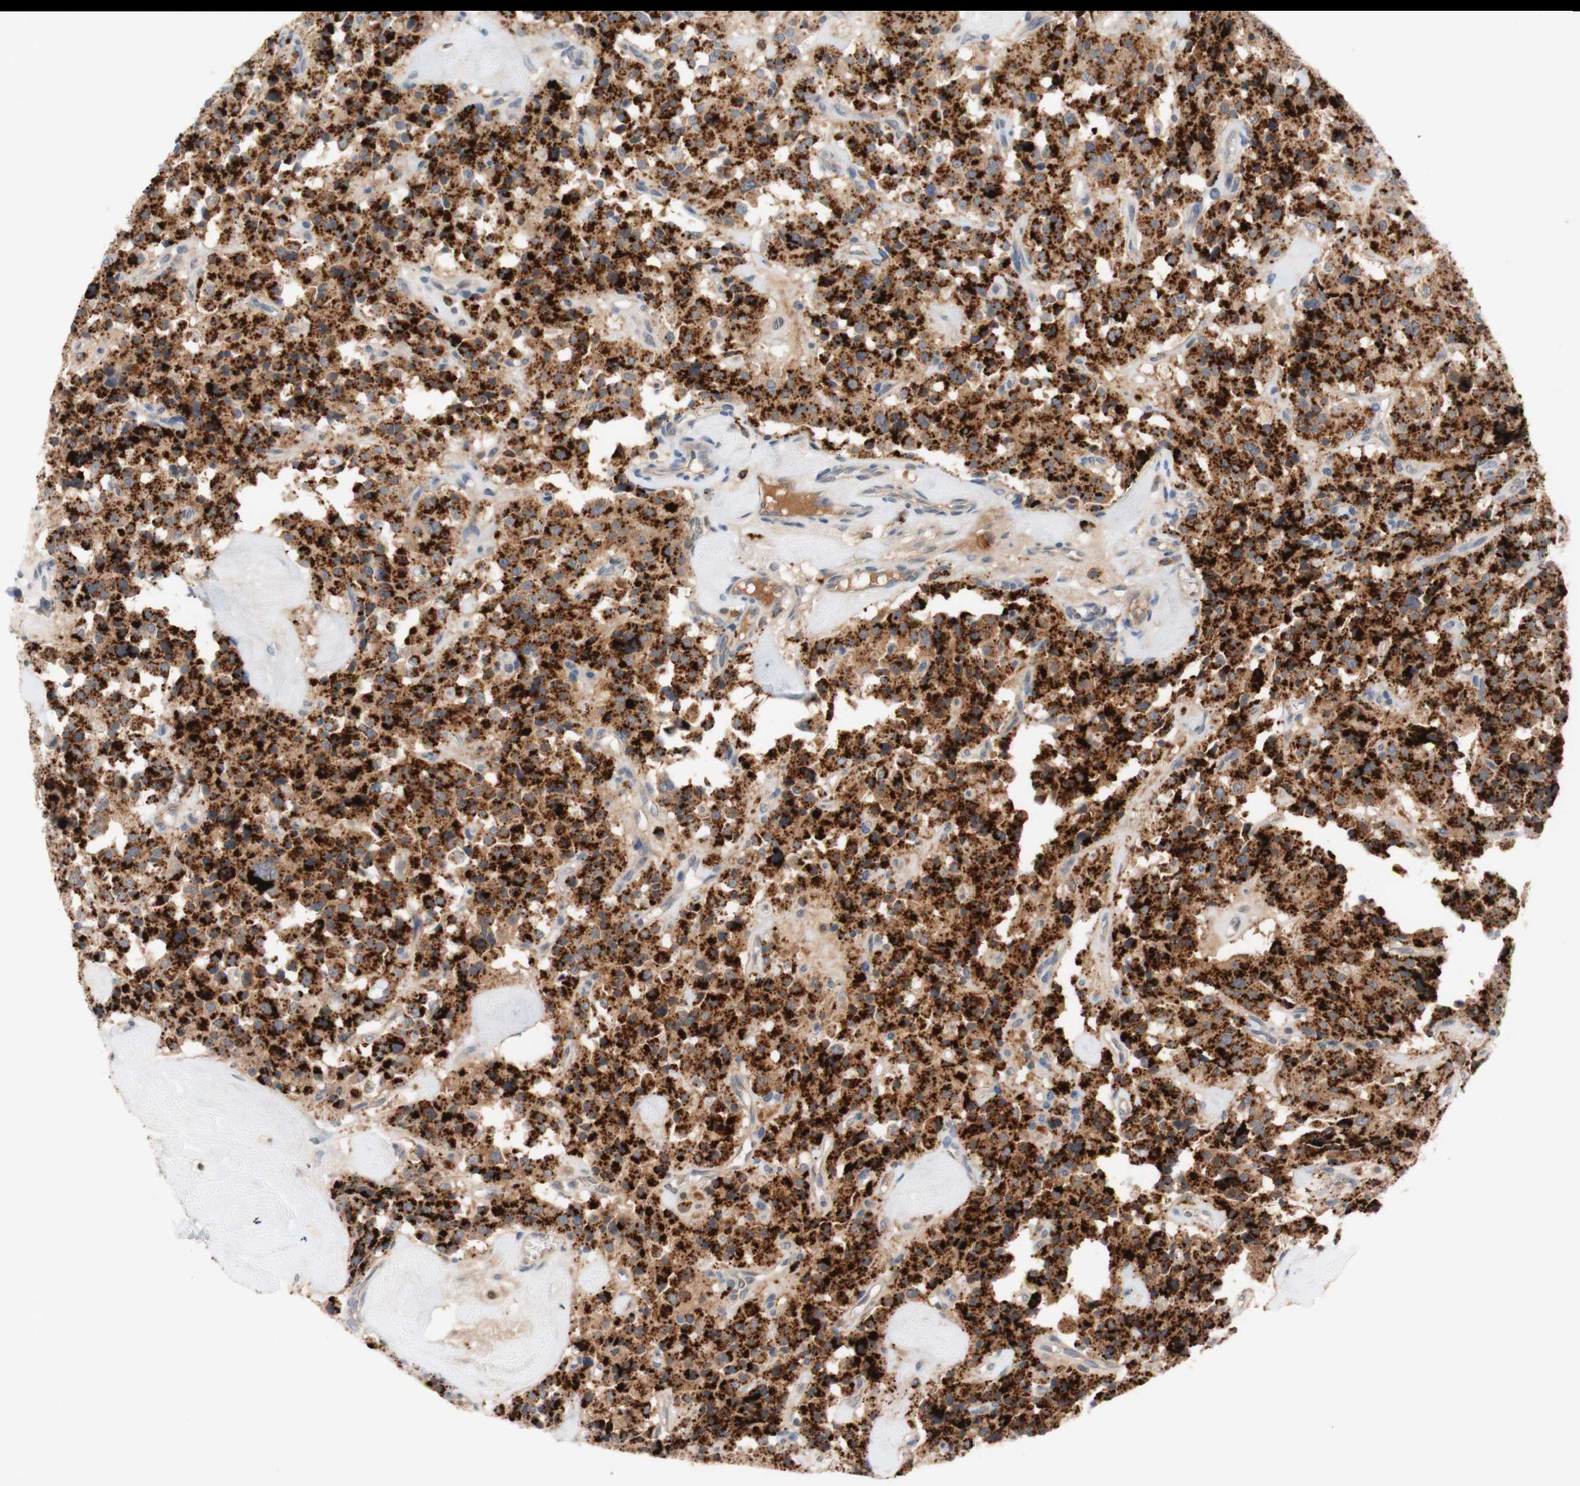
{"staining": {"intensity": "strong", "quantity": ">75%", "location": "cytoplasmic/membranous"}, "tissue": "carcinoid", "cell_type": "Tumor cells", "image_type": "cancer", "snomed": [{"axis": "morphology", "description": "Carcinoid, malignant, NOS"}, {"axis": "topography", "description": "Lung"}], "caption": "A brown stain highlights strong cytoplasmic/membranous expression of a protein in human carcinoid (malignant) tumor cells.", "gene": "PEX2", "patient": {"sex": "male", "age": 30}}